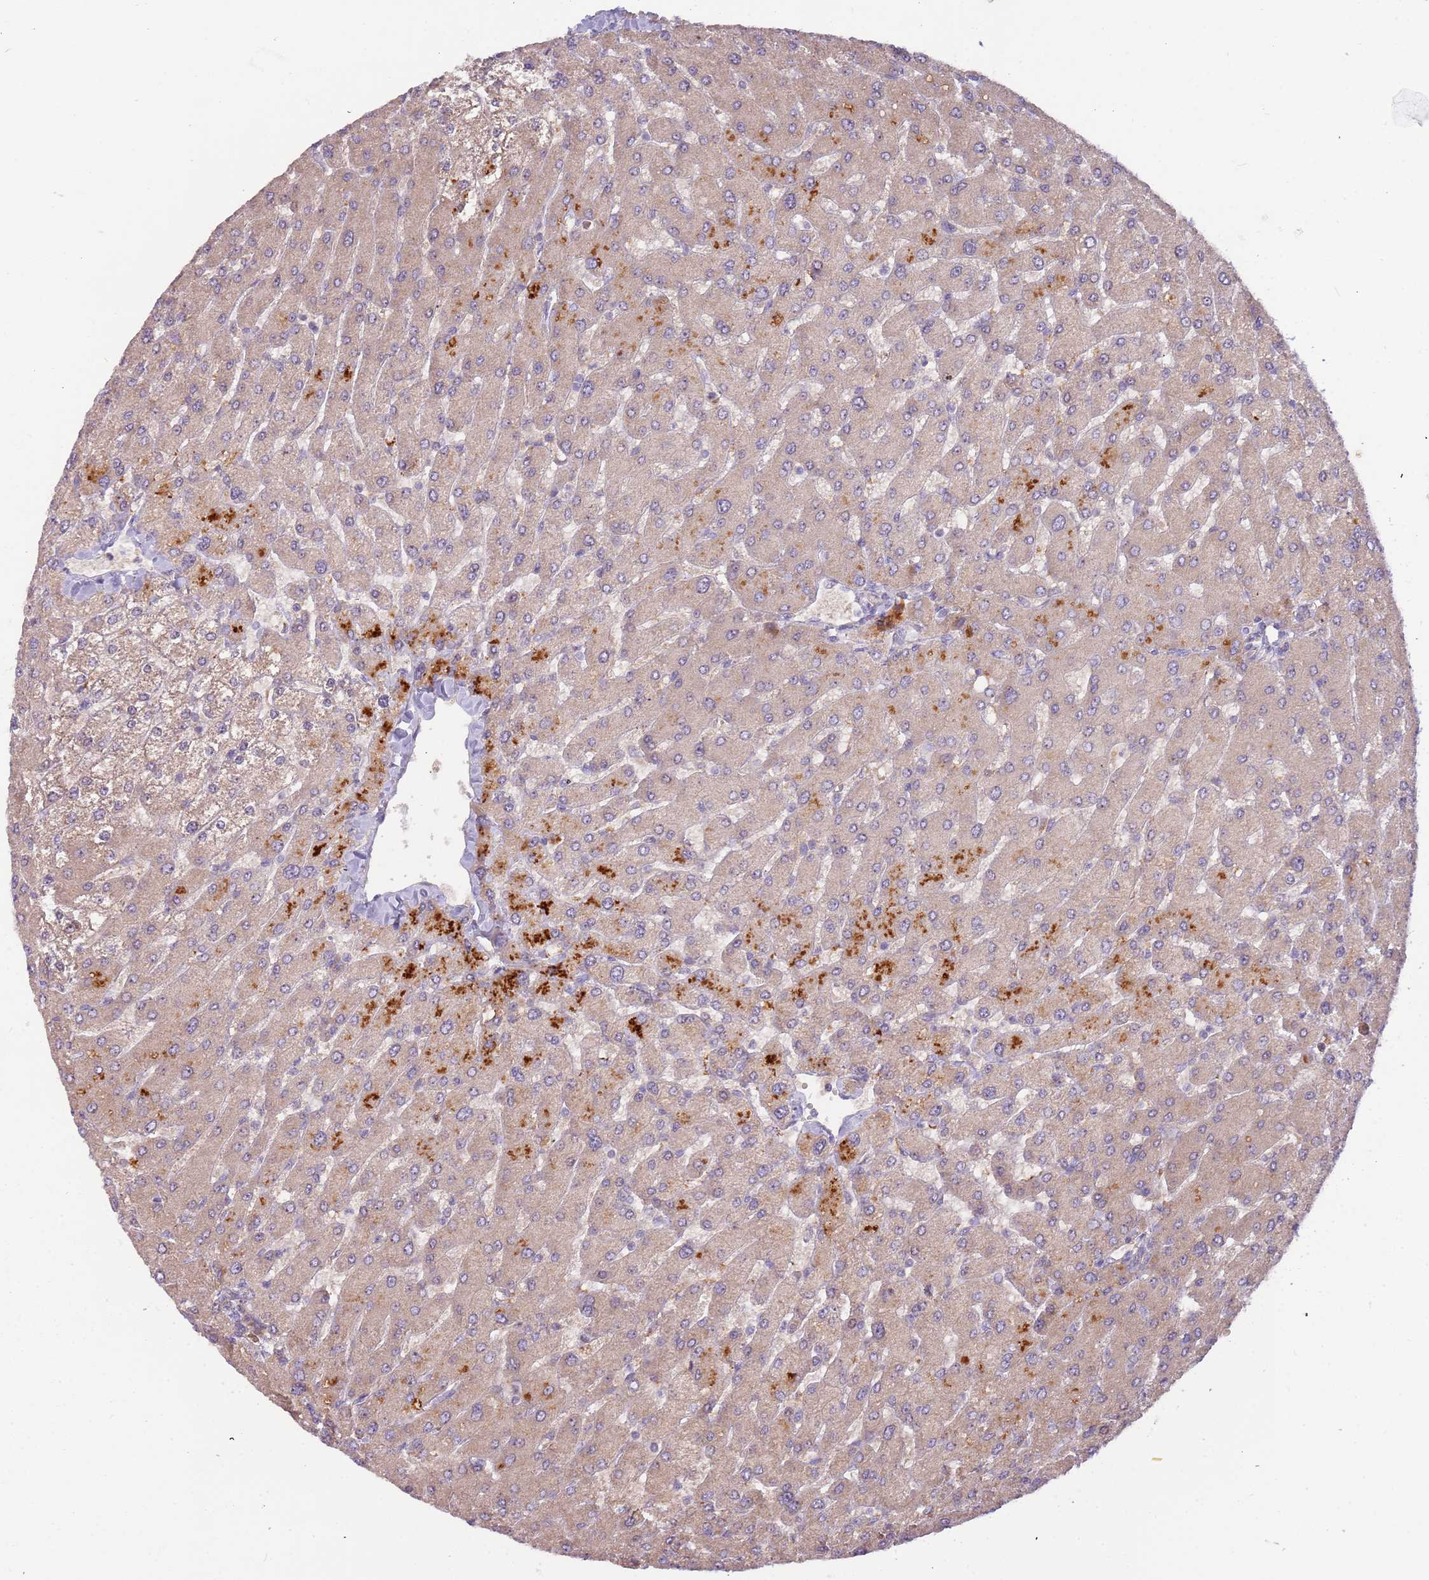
{"staining": {"intensity": "weak", "quantity": "25%-75%", "location": "cytoplasmic/membranous"}, "tissue": "liver", "cell_type": "Cholangiocytes", "image_type": "normal", "snomed": [{"axis": "morphology", "description": "Normal tissue, NOS"}, {"axis": "topography", "description": "Liver"}], "caption": "Cholangiocytes show weak cytoplasmic/membranous expression in about 25%-75% of cells in benign liver. Using DAB (brown) and hematoxylin (blue) stains, captured at high magnification using brightfield microscopy.", "gene": "TRAPPC6B", "patient": {"sex": "male", "age": 55}}